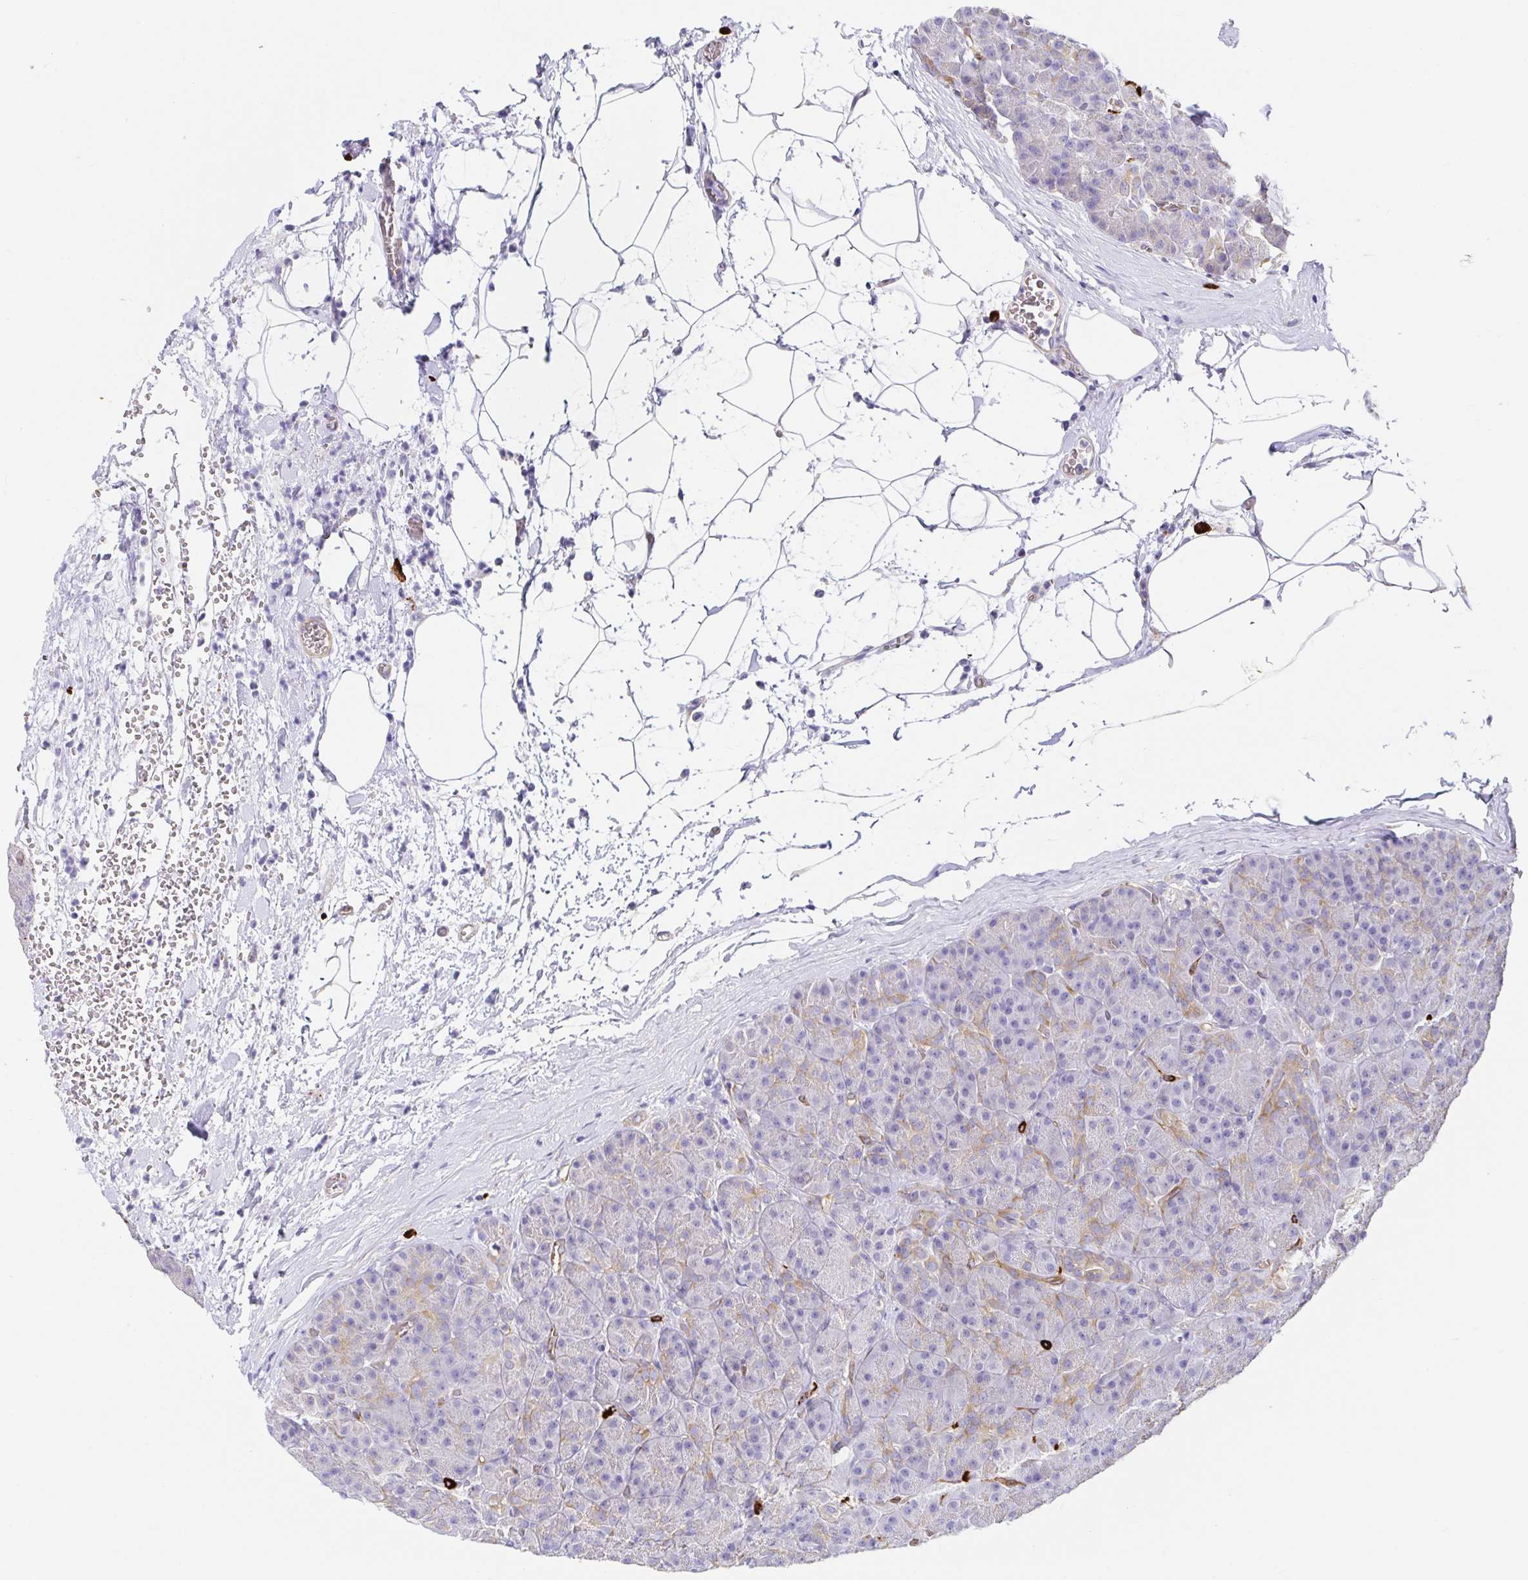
{"staining": {"intensity": "moderate", "quantity": "<25%", "location": "cytoplasmic/membranous"}, "tissue": "pancreas", "cell_type": "Exocrine glandular cells", "image_type": "normal", "snomed": [{"axis": "morphology", "description": "Normal tissue, NOS"}, {"axis": "topography", "description": "Pancreas"}], "caption": "A histopathology image showing moderate cytoplasmic/membranous positivity in about <25% of exocrine glandular cells in normal pancreas, as visualized by brown immunohistochemical staining.", "gene": "DOCK1", "patient": {"sex": "male", "age": 57}}